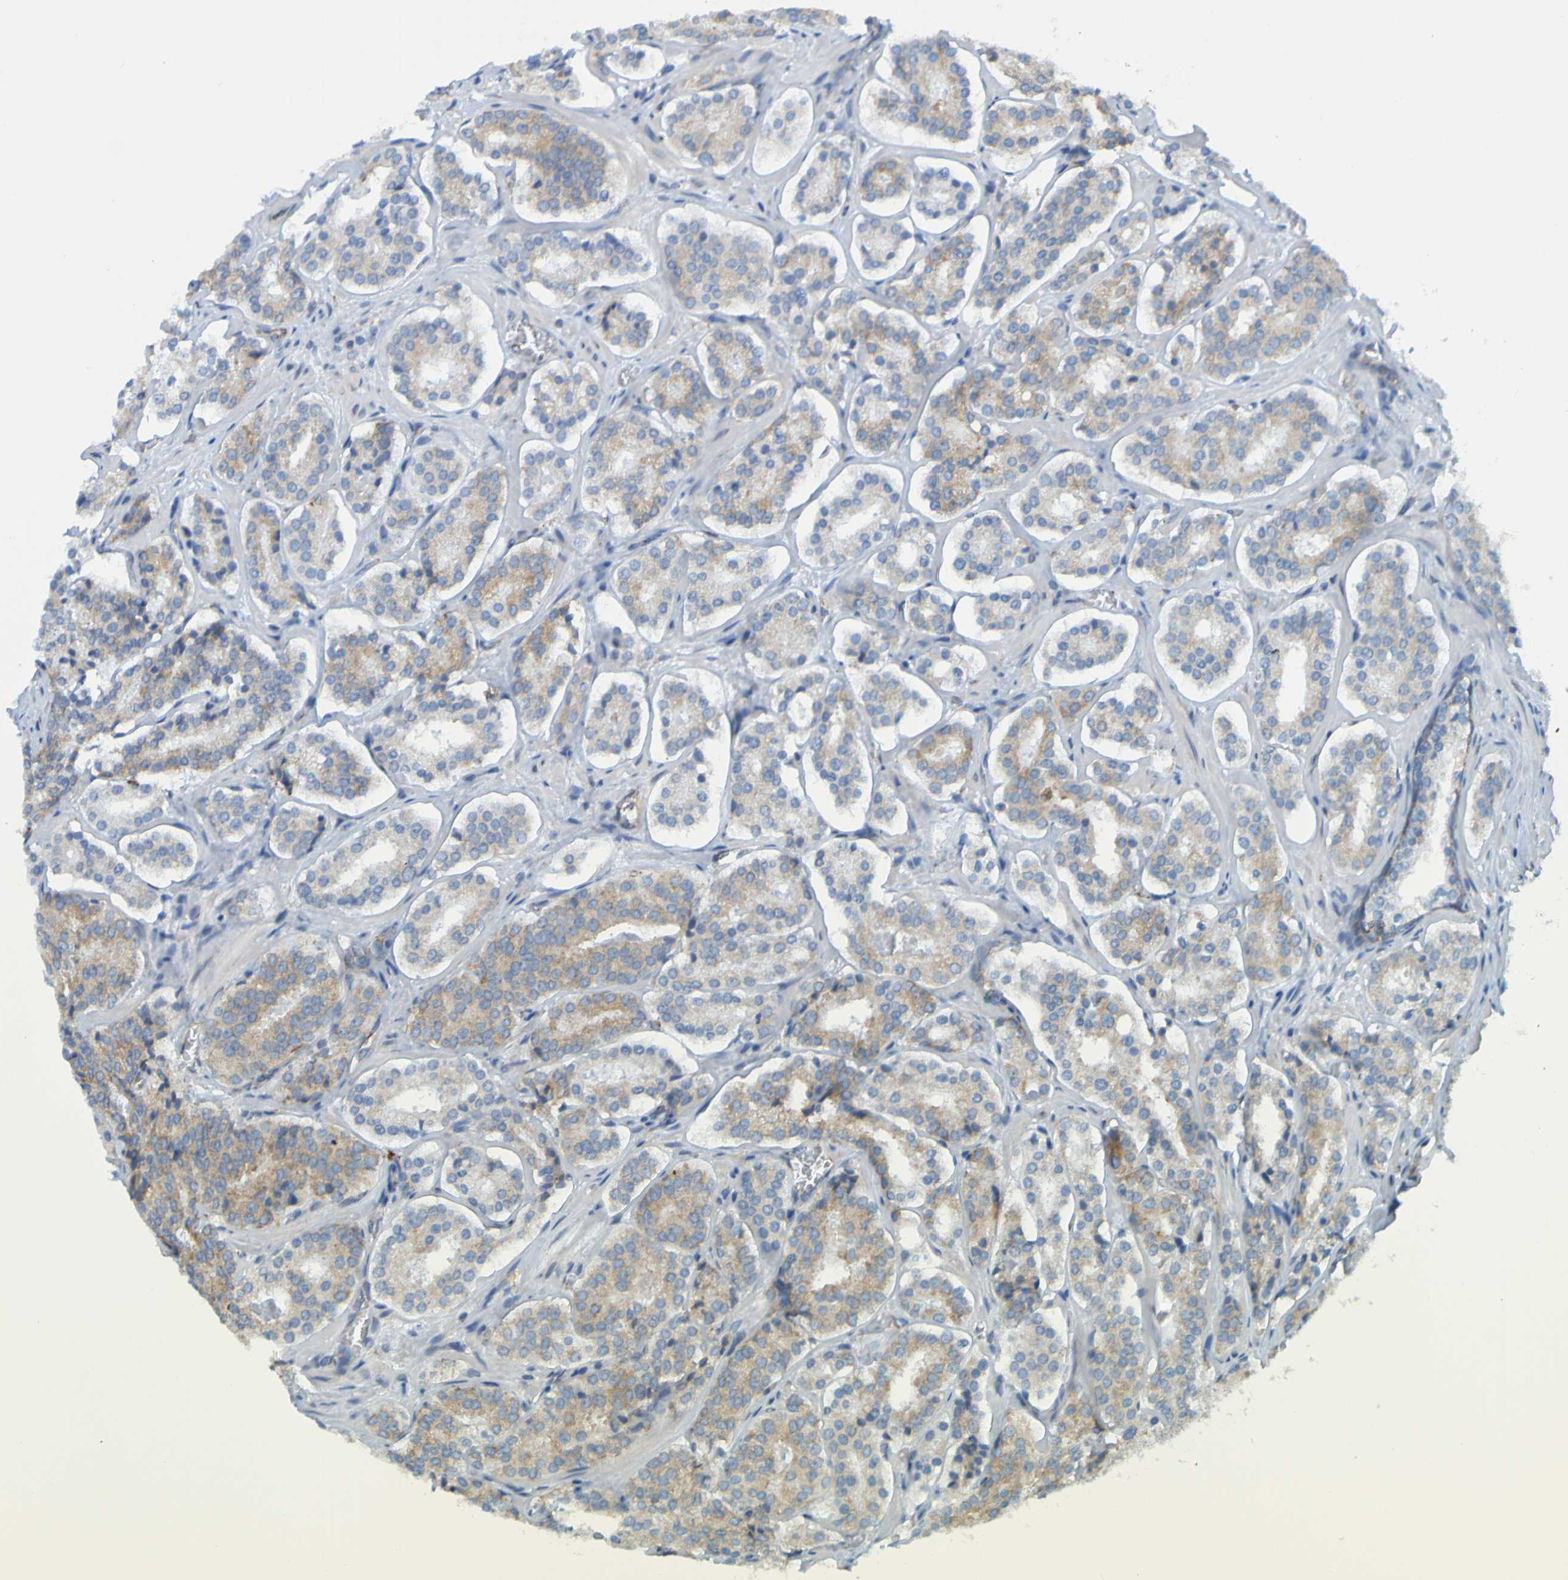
{"staining": {"intensity": "weak", "quantity": ">75%", "location": "cytoplasmic/membranous"}, "tissue": "prostate cancer", "cell_type": "Tumor cells", "image_type": "cancer", "snomed": [{"axis": "morphology", "description": "Adenocarcinoma, Medium grade"}, {"axis": "topography", "description": "Prostate"}], "caption": "Immunohistochemistry (IHC) of prostate medium-grade adenocarcinoma demonstrates low levels of weak cytoplasmic/membranous positivity in about >75% of tumor cells.", "gene": "SSR1", "patient": {"sex": "male", "age": 73}}